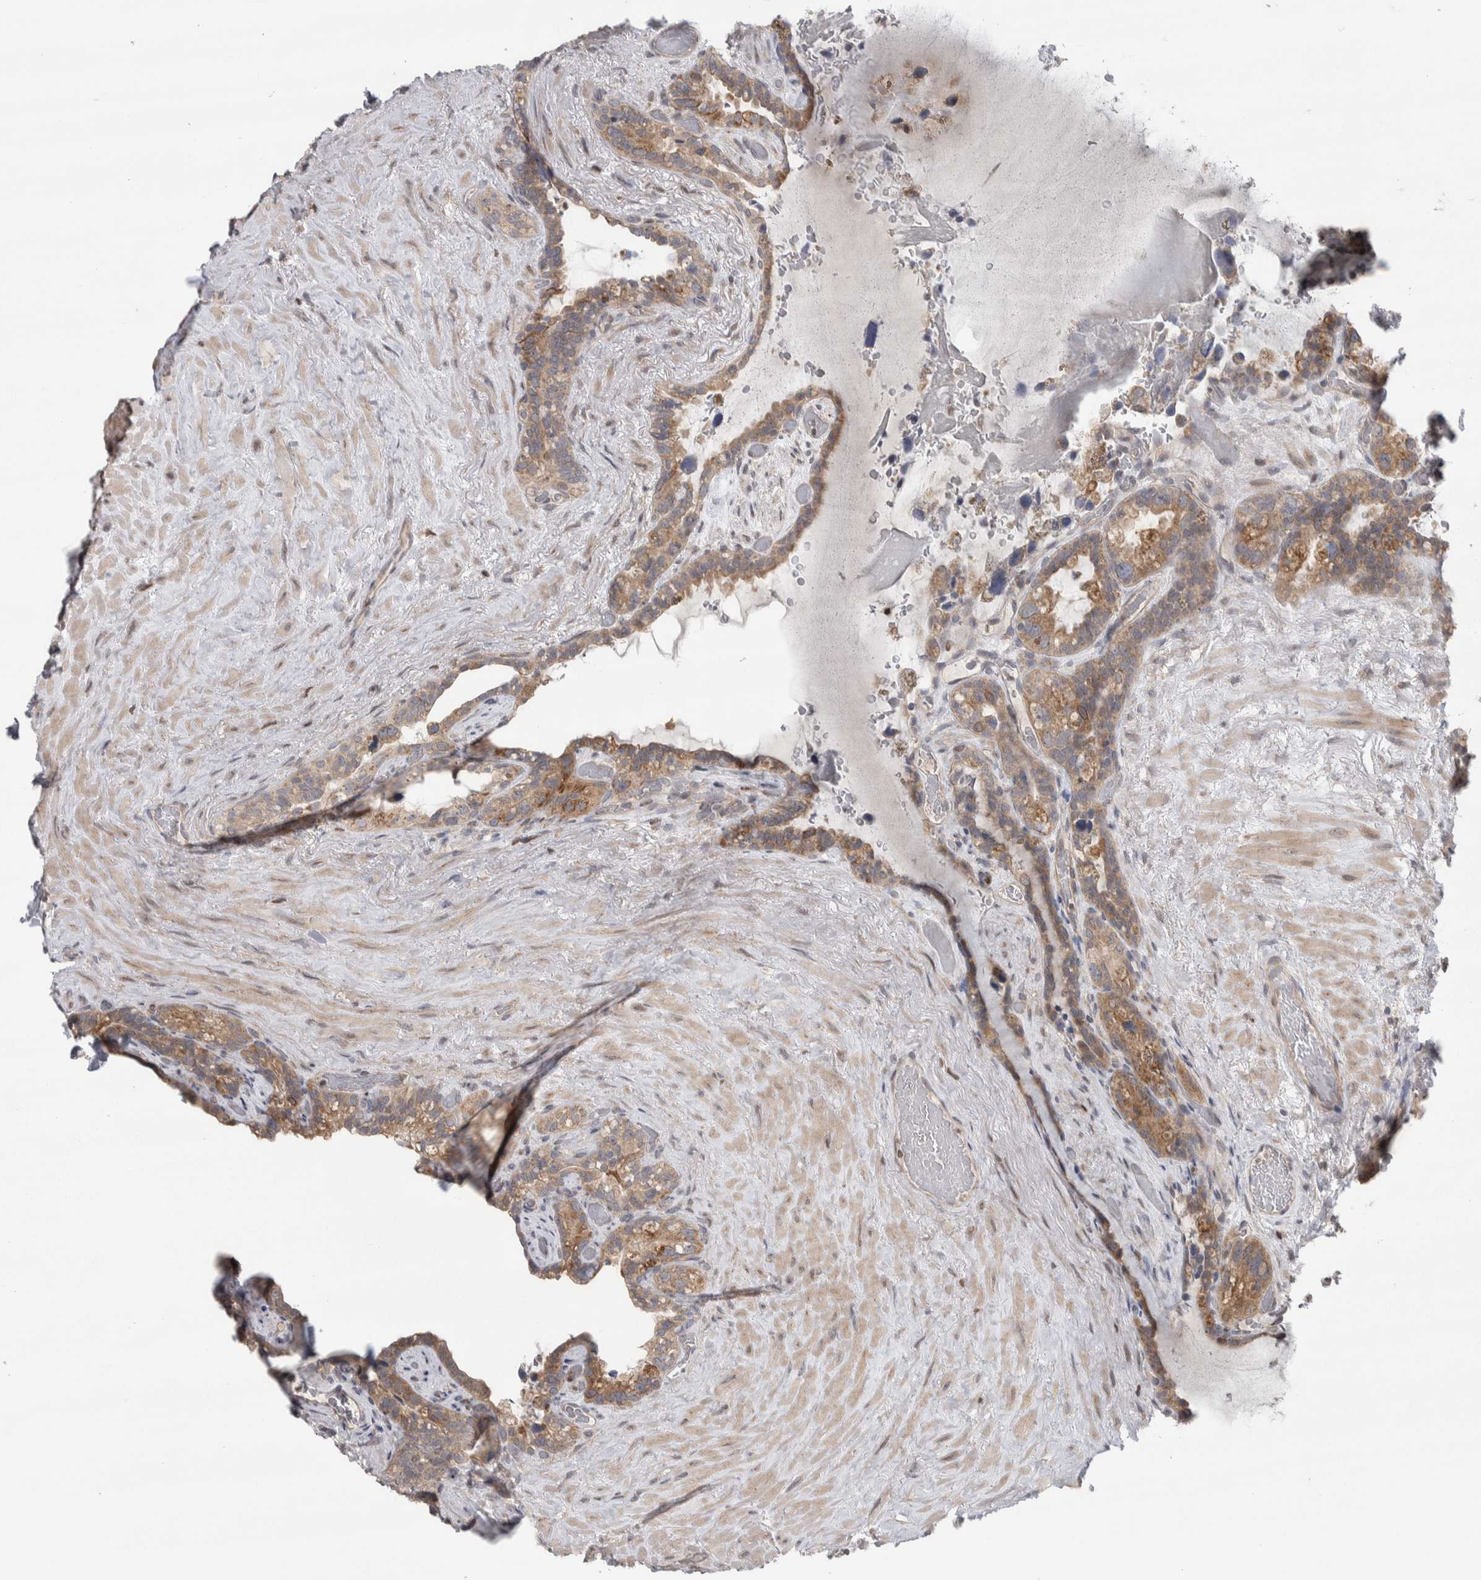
{"staining": {"intensity": "moderate", "quantity": ">75%", "location": "cytoplasmic/membranous"}, "tissue": "seminal vesicle", "cell_type": "Glandular cells", "image_type": "normal", "snomed": [{"axis": "morphology", "description": "Normal tissue, NOS"}, {"axis": "topography", "description": "Seminal veicle"}], "caption": "Seminal vesicle stained for a protein exhibits moderate cytoplasmic/membranous positivity in glandular cells. Nuclei are stained in blue.", "gene": "CWC27", "patient": {"sex": "male", "age": 80}}